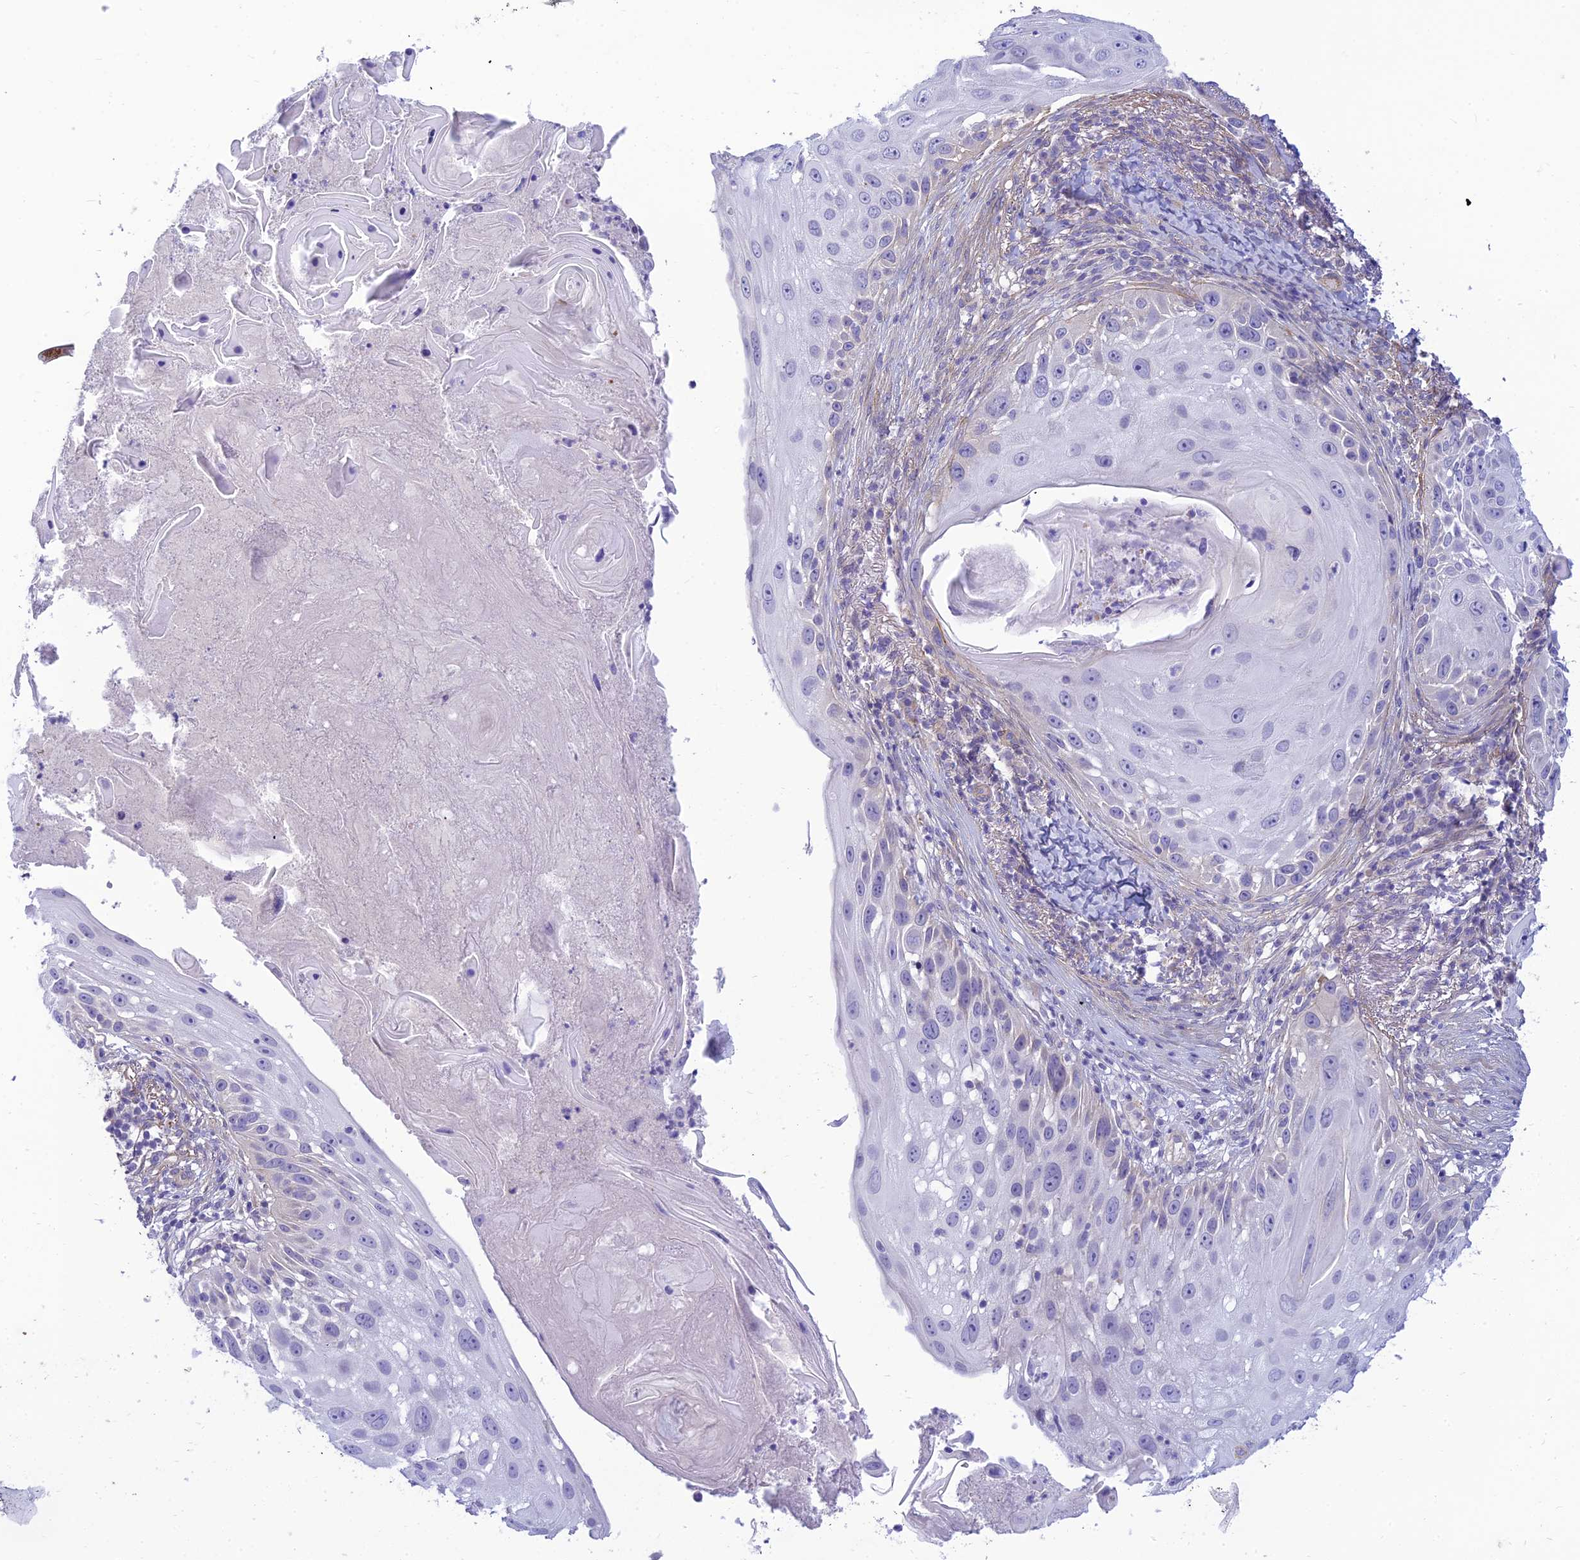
{"staining": {"intensity": "negative", "quantity": "none", "location": "none"}, "tissue": "skin cancer", "cell_type": "Tumor cells", "image_type": "cancer", "snomed": [{"axis": "morphology", "description": "Squamous cell carcinoma, NOS"}, {"axis": "topography", "description": "Skin"}], "caption": "The immunohistochemistry micrograph has no significant positivity in tumor cells of skin cancer tissue.", "gene": "FBXW4", "patient": {"sex": "female", "age": 44}}